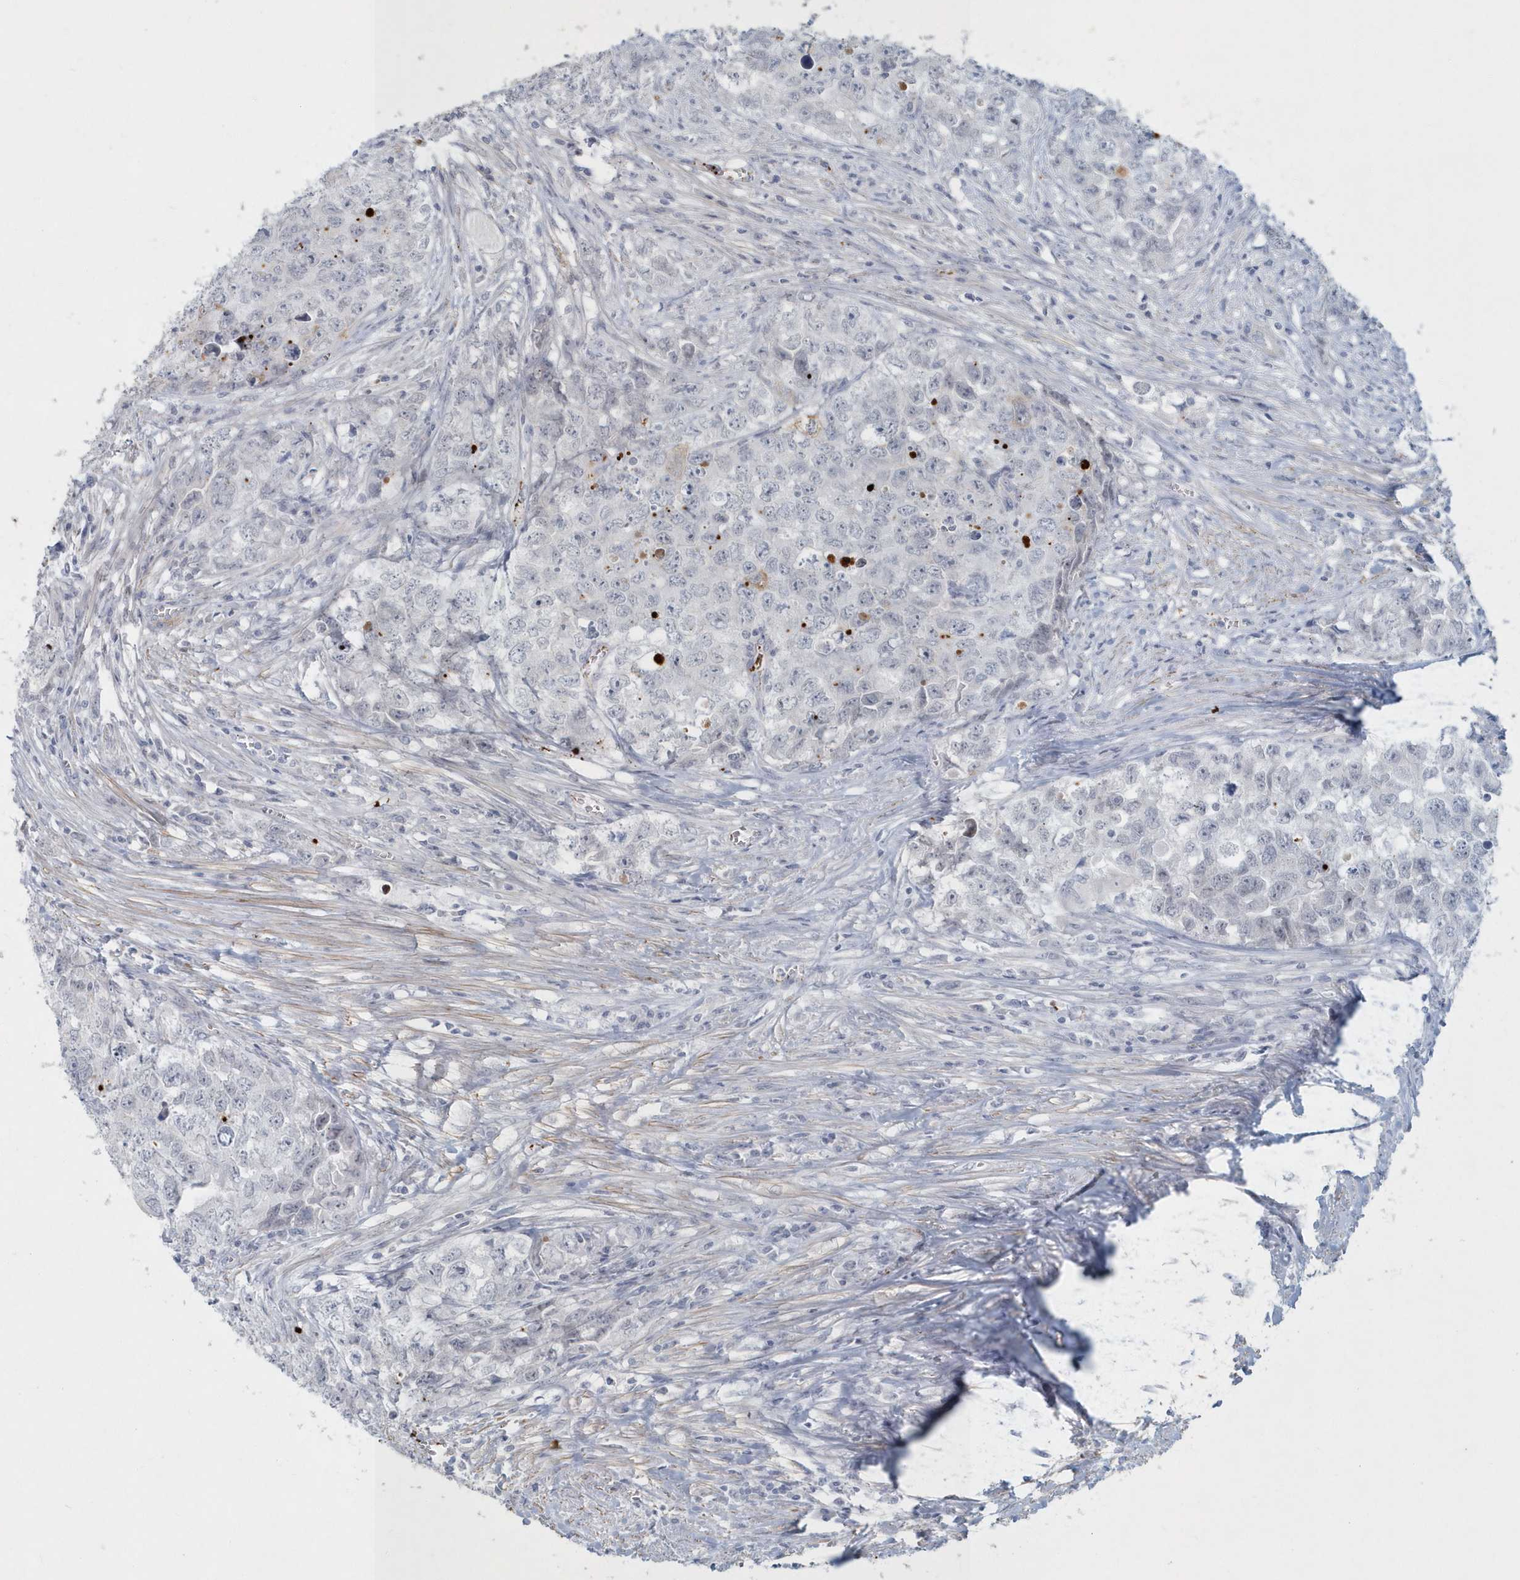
{"staining": {"intensity": "negative", "quantity": "none", "location": "none"}, "tissue": "testis cancer", "cell_type": "Tumor cells", "image_type": "cancer", "snomed": [{"axis": "morphology", "description": "Seminoma, NOS"}, {"axis": "morphology", "description": "Carcinoma, Embryonal, NOS"}, {"axis": "topography", "description": "Testis"}], "caption": "Embryonal carcinoma (testis) was stained to show a protein in brown. There is no significant staining in tumor cells.", "gene": "MYOT", "patient": {"sex": "male", "age": 43}}